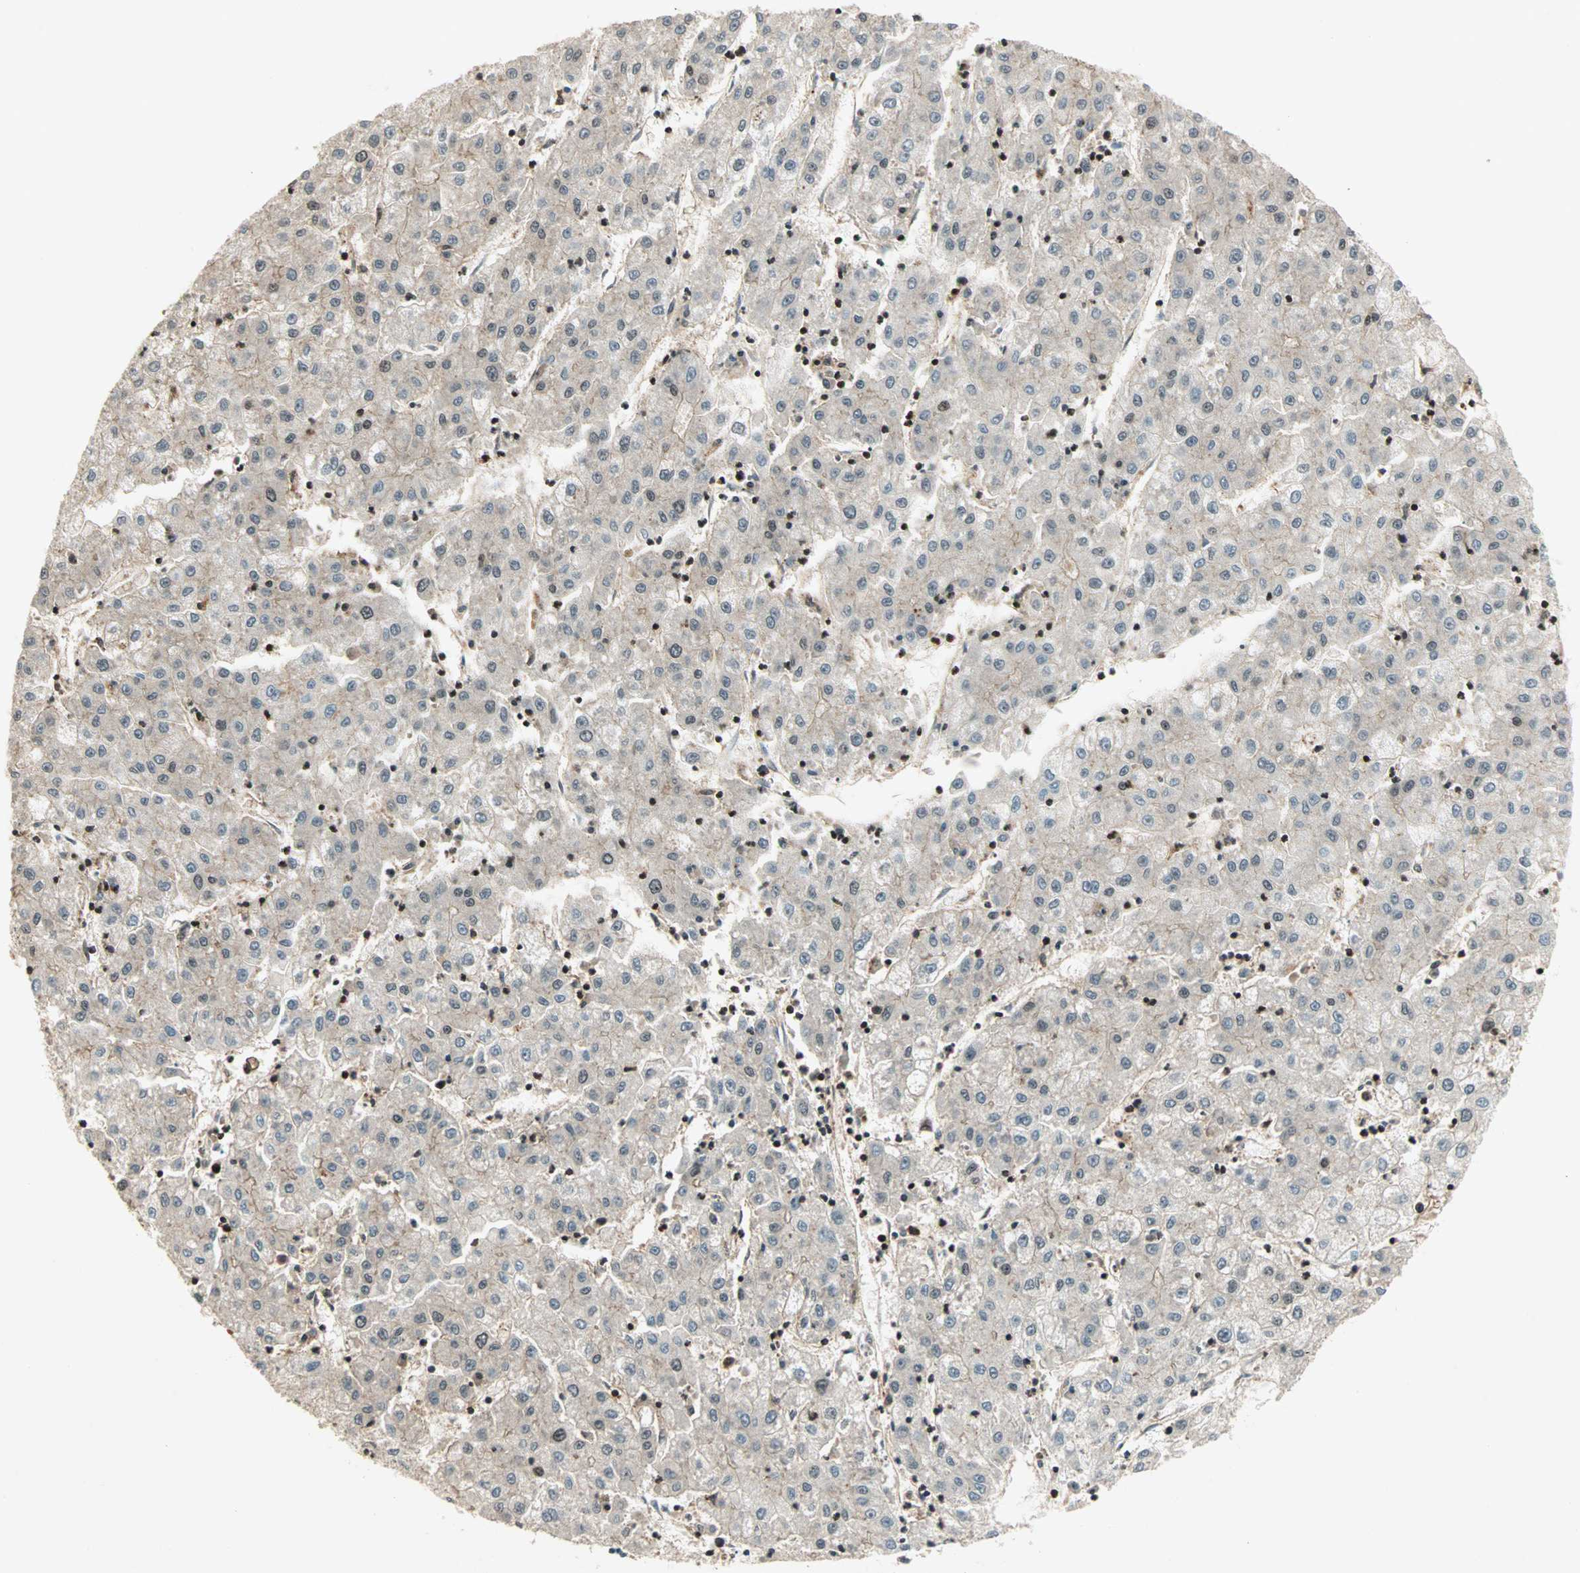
{"staining": {"intensity": "weak", "quantity": ">75%", "location": "cytoplasmic/membranous,nuclear"}, "tissue": "liver cancer", "cell_type": "Tumor cells", "image_type": "cancer", "snomed": [{"axis": "morphology", "description": "Carcinoma, Hepatocellular, NOS"}, {"axis": "topography", "description": "Liver"}], "caption": "A low amount of weak cytoplasmic/membranous and nuclear positivity is present in approximately >75% of tumor cells in hepatocellular carcinoma (liver) tissue.", "gene": "ZBED9", "patient": {"sex": "male", "age": 72}}